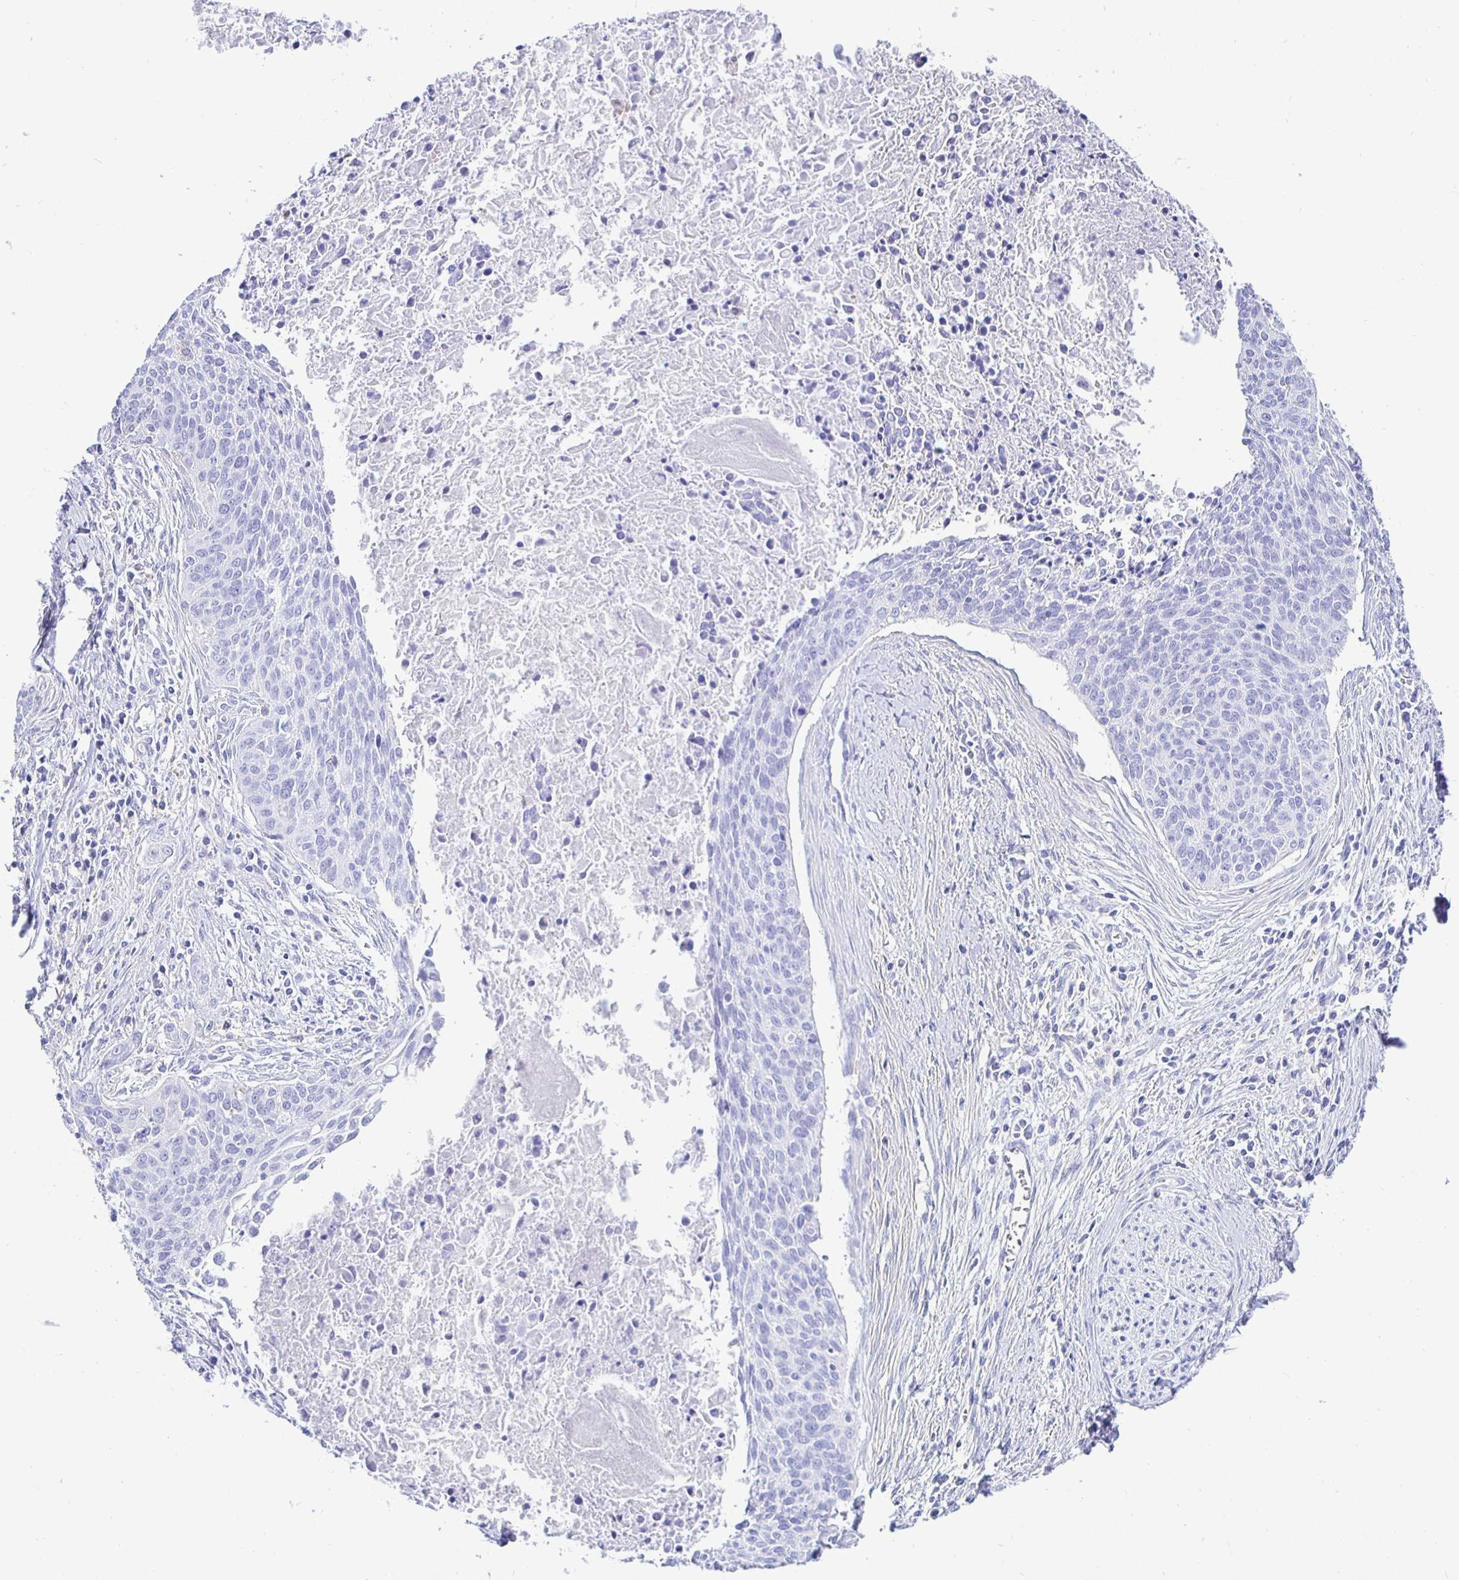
{"staining": {"intensity": "negative", "quantity": "none", "location": "none"}, "tissue": "cervical cancer", "cell_type": "Tumor cells", "image_type": "cancer", "snomed": [{"axis": "morphology", "description": "Squamous cell carcinoma, NOS"}, {"axis": "topography", "description": "Cervix"}], "caption": "Immunohistochemical staining of cervical cancer (squamous cell carcinoma) exhibits no significant positivity in tumor cells. The staining is performed using DAB (3,3'-diaminobenzidine) brown chromogen with nuclei counter-stained in using hematoxylin.", "gene": "UMOD", "patient": {"sex": "female", "age": 55}}